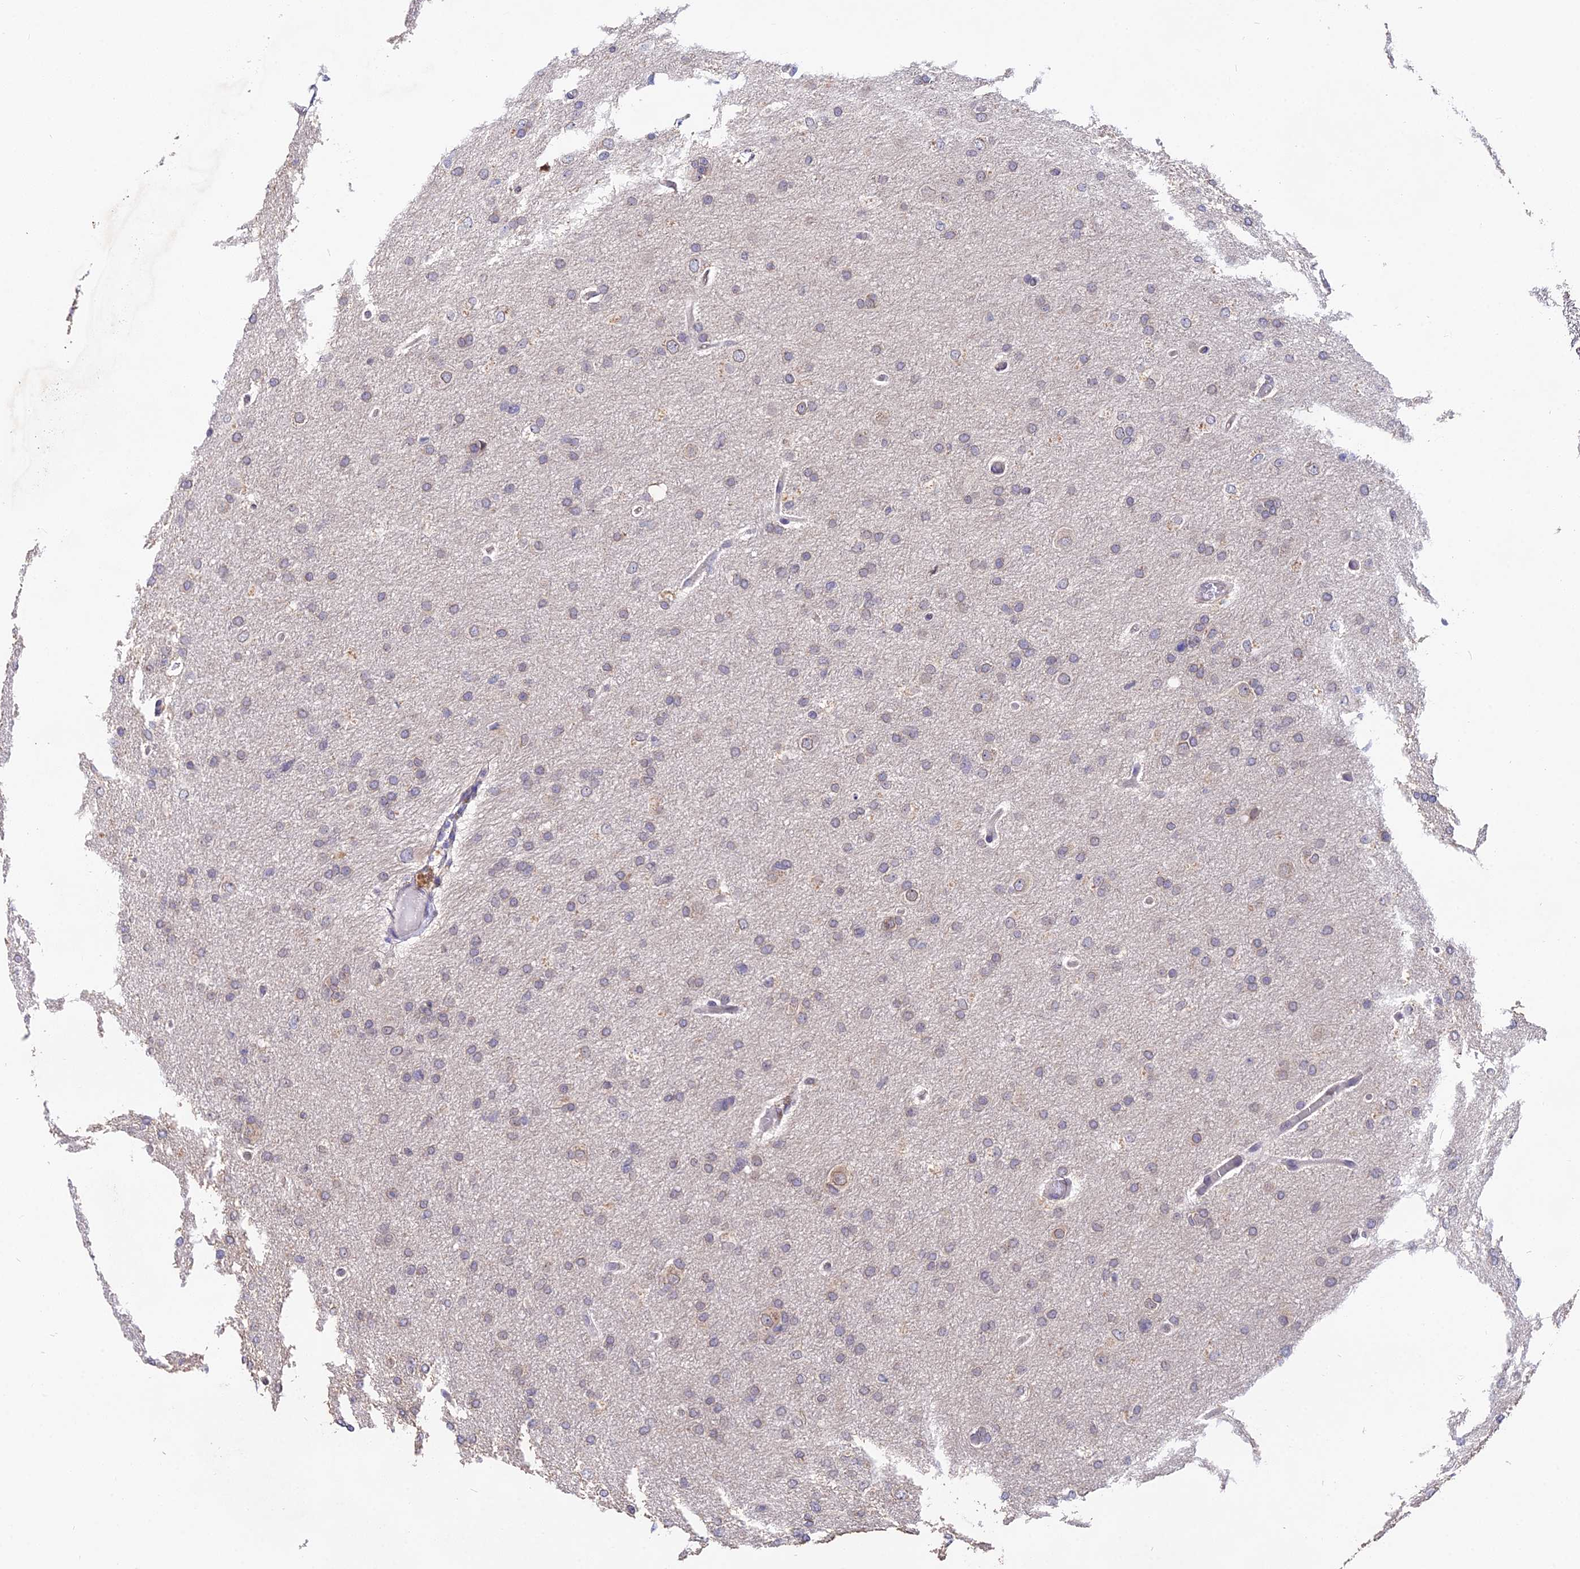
{"staining": {"intensity": "negative", "quantity": "none", "location": "none"}, "tissue": "glioma", "cell_type": "Tumor cells", "image_type": "cancer", "snomed": [{"axis": "morphology", "description": "Glioma, malignant, High grade"}, {"axis": "topography", "description": "Cerebral cortex"}], "caption": "An immunohistochemistry (IHC) histopathology image of malignant glioma (high-grade) is shown. There is no staining in tumor cells of malignant glioma (high-grade). (IHC, brightfield microscopy, high magnification).", "gene": "INPP4A", "patient": {"sex": "female", "age": 36}}